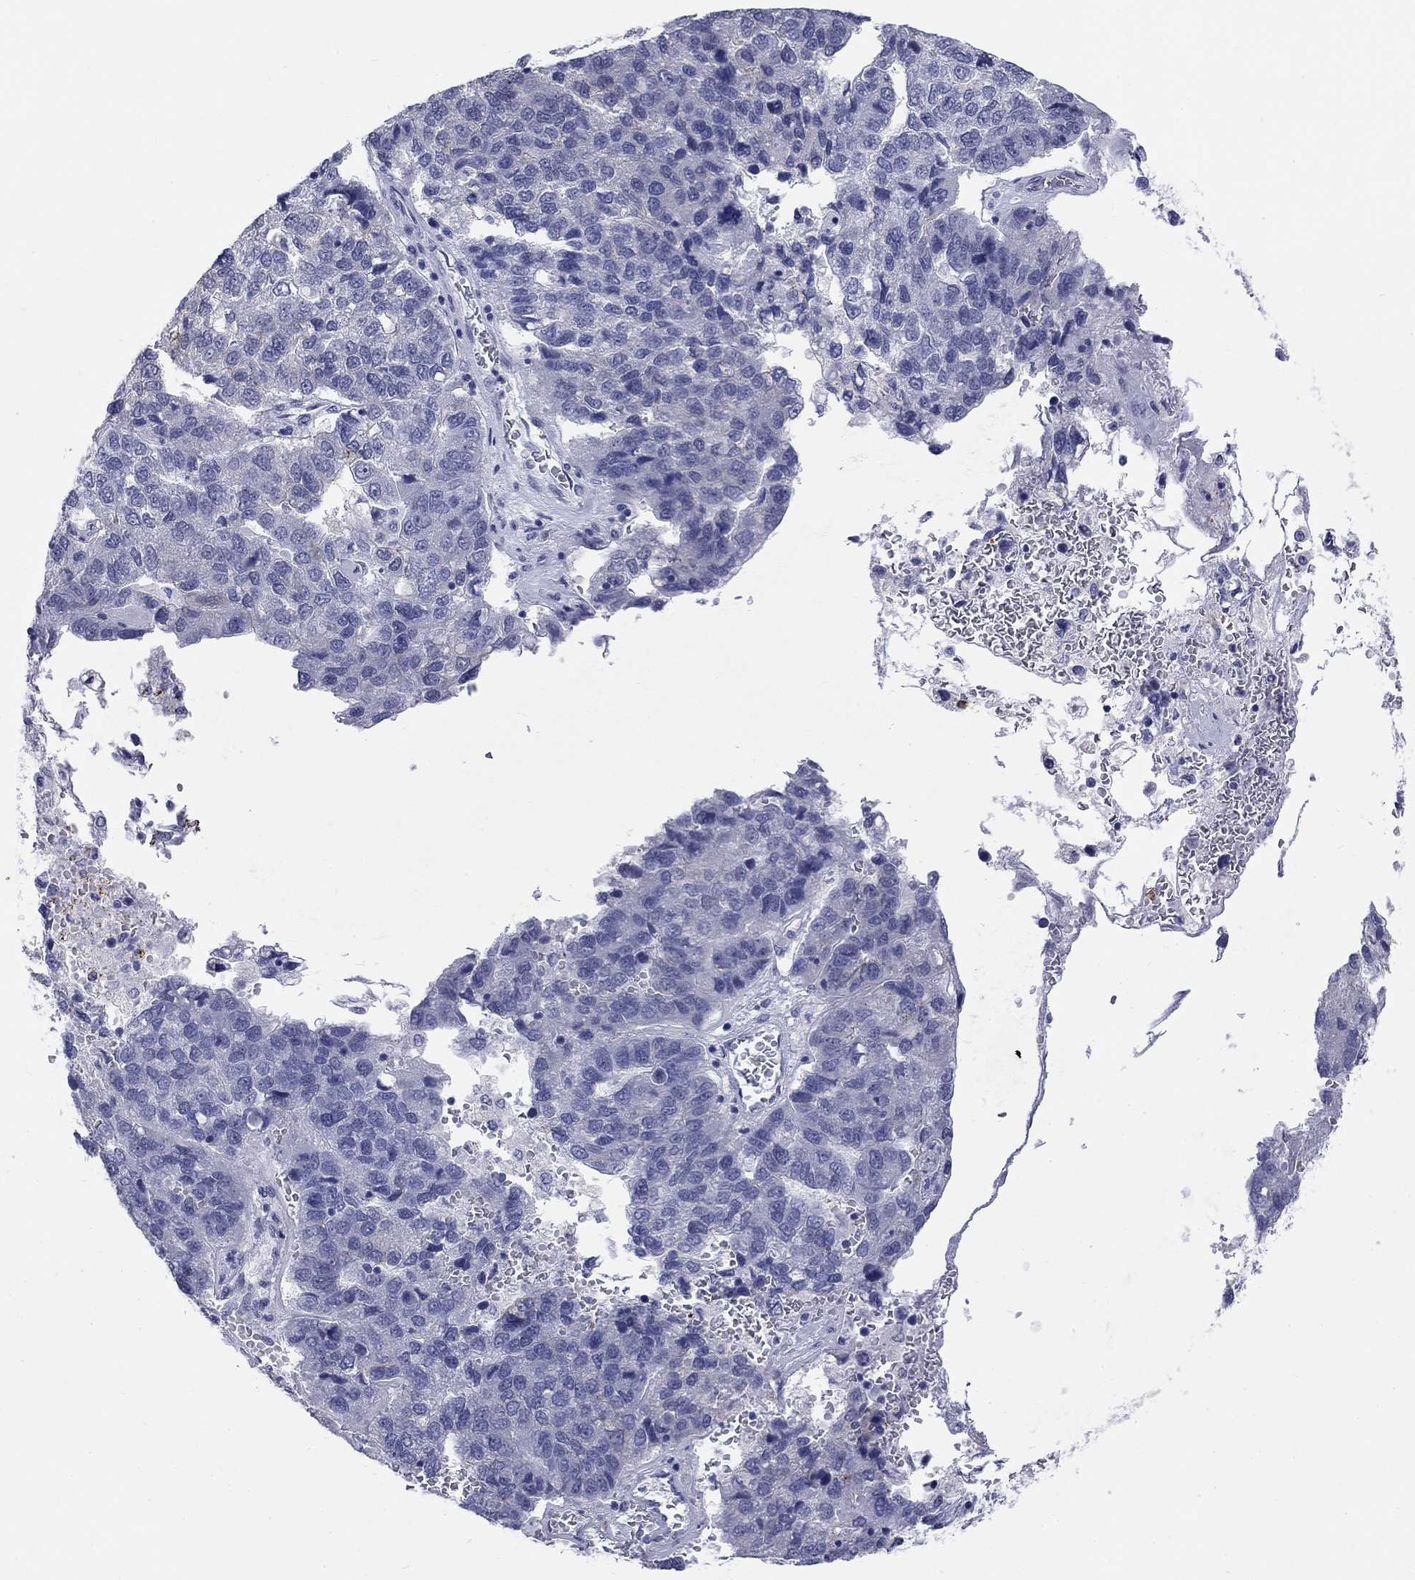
{"staining": {"intensity": "negative", "quantity": "none", "location": "none"}, "tissue": "pancreatic cancer", "cell_type": "Tumor cells", "image_type": "cancer", "snomed": [{"axis": "morphology", "description": "Adenocarcinoma, NOS"}, {"axis": "topography", "description": "Pancreas"}], "caption": "A histopathology image of pancreatic cancer (adenocarcinoma) stained for a protein demonstrates no brown staining in tumor cells.", "gene": "ECEL1", "patient": {"sex": "female", "age": 61}}